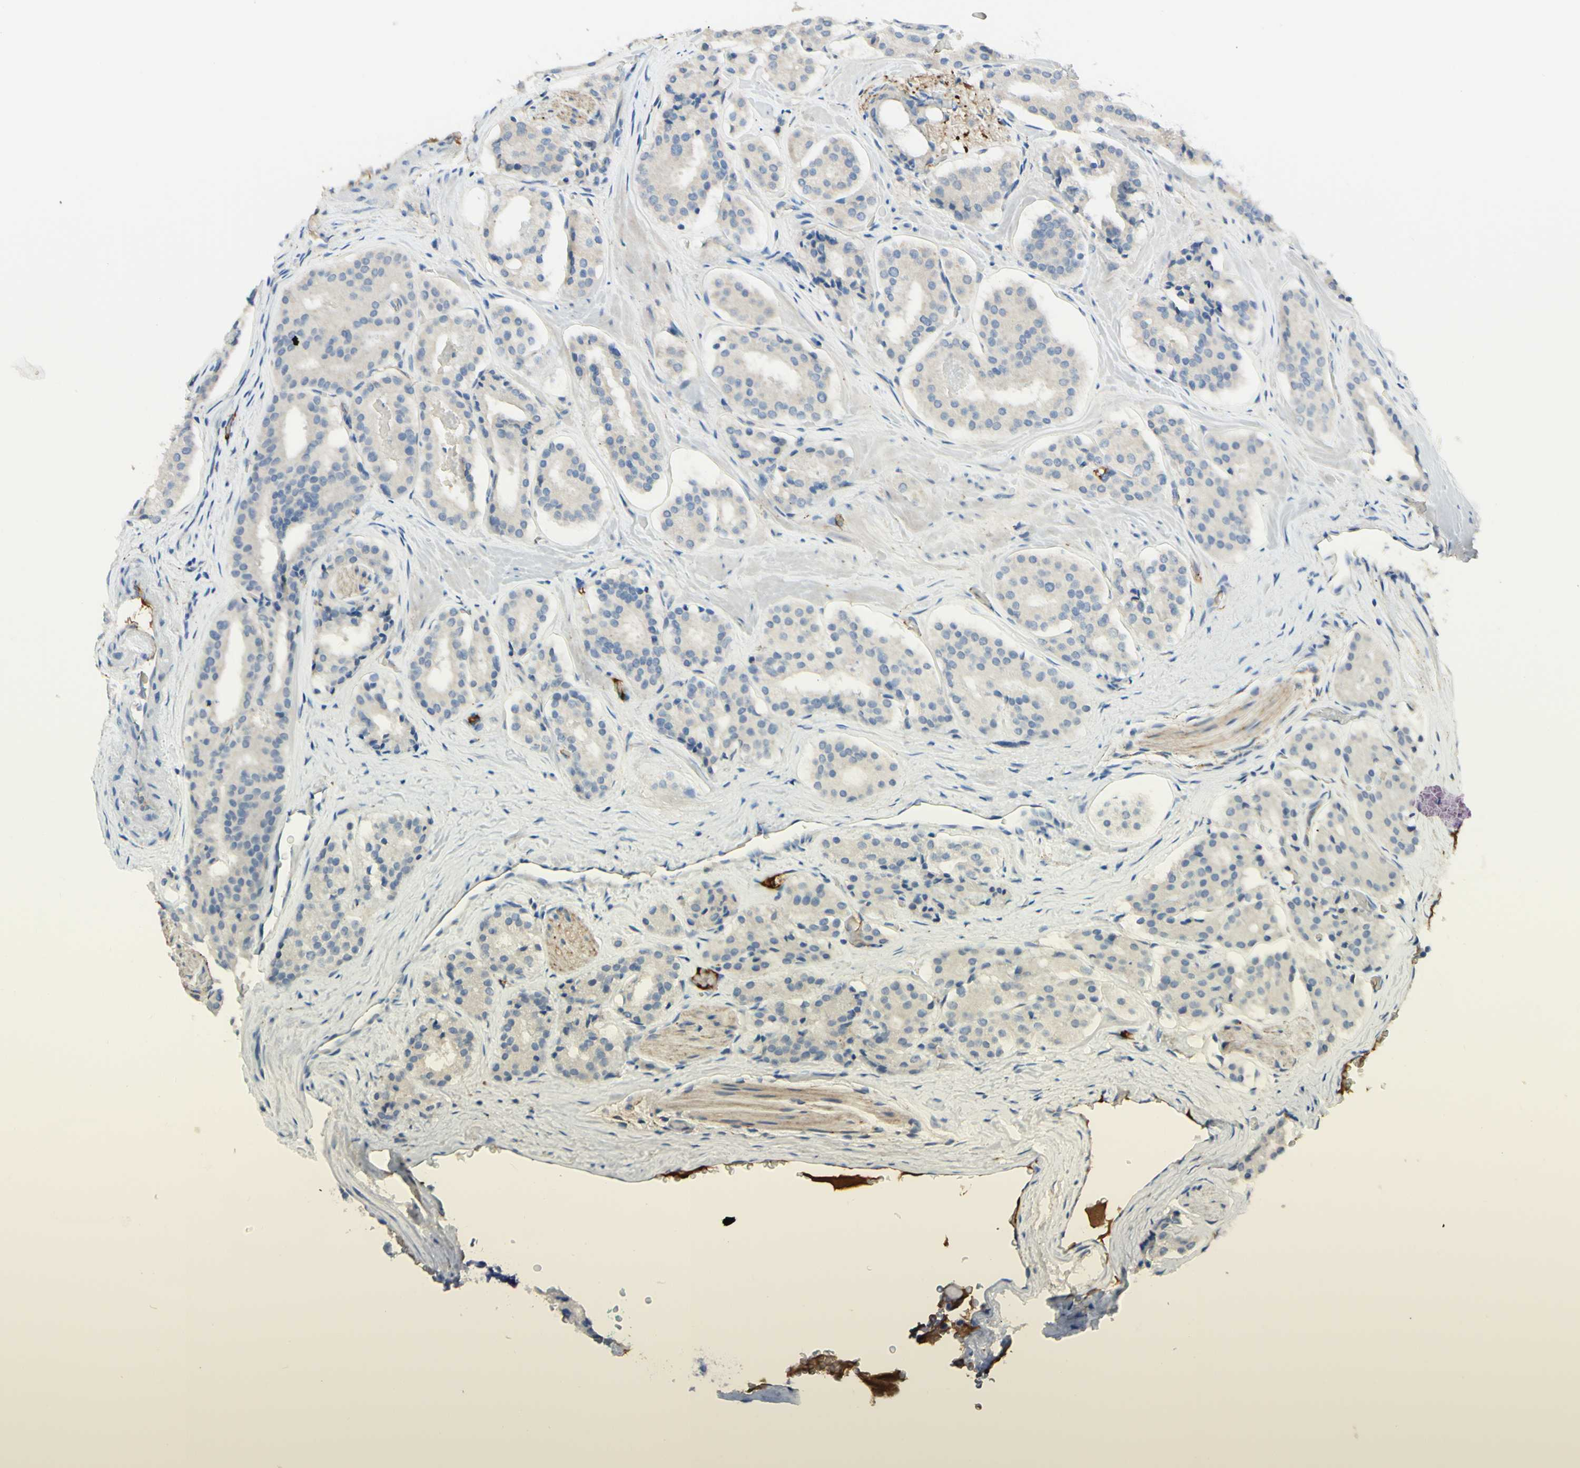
{"staining": {"intensity": "negative", "quantity": "none", "location": "none"}, "tissue": "prostate cancer", "cell_type": "Tumor cells", "image_type": "cancer", "snomed": [{"axis": "morphology", "description": "Adenocarcinoma, High grade"}, {"axis": "topography", "description": "Prostate"}], "caption": "An immunohistochemistry (IHC) image of adenocarcinoma (high-grade) (prostate) is shown. There is no staining in tumor cells of adenocarcinoma (high-grade) (prostate).", "gene": "ANGPT2", "patient": {"sex": "male", "age": 60}}